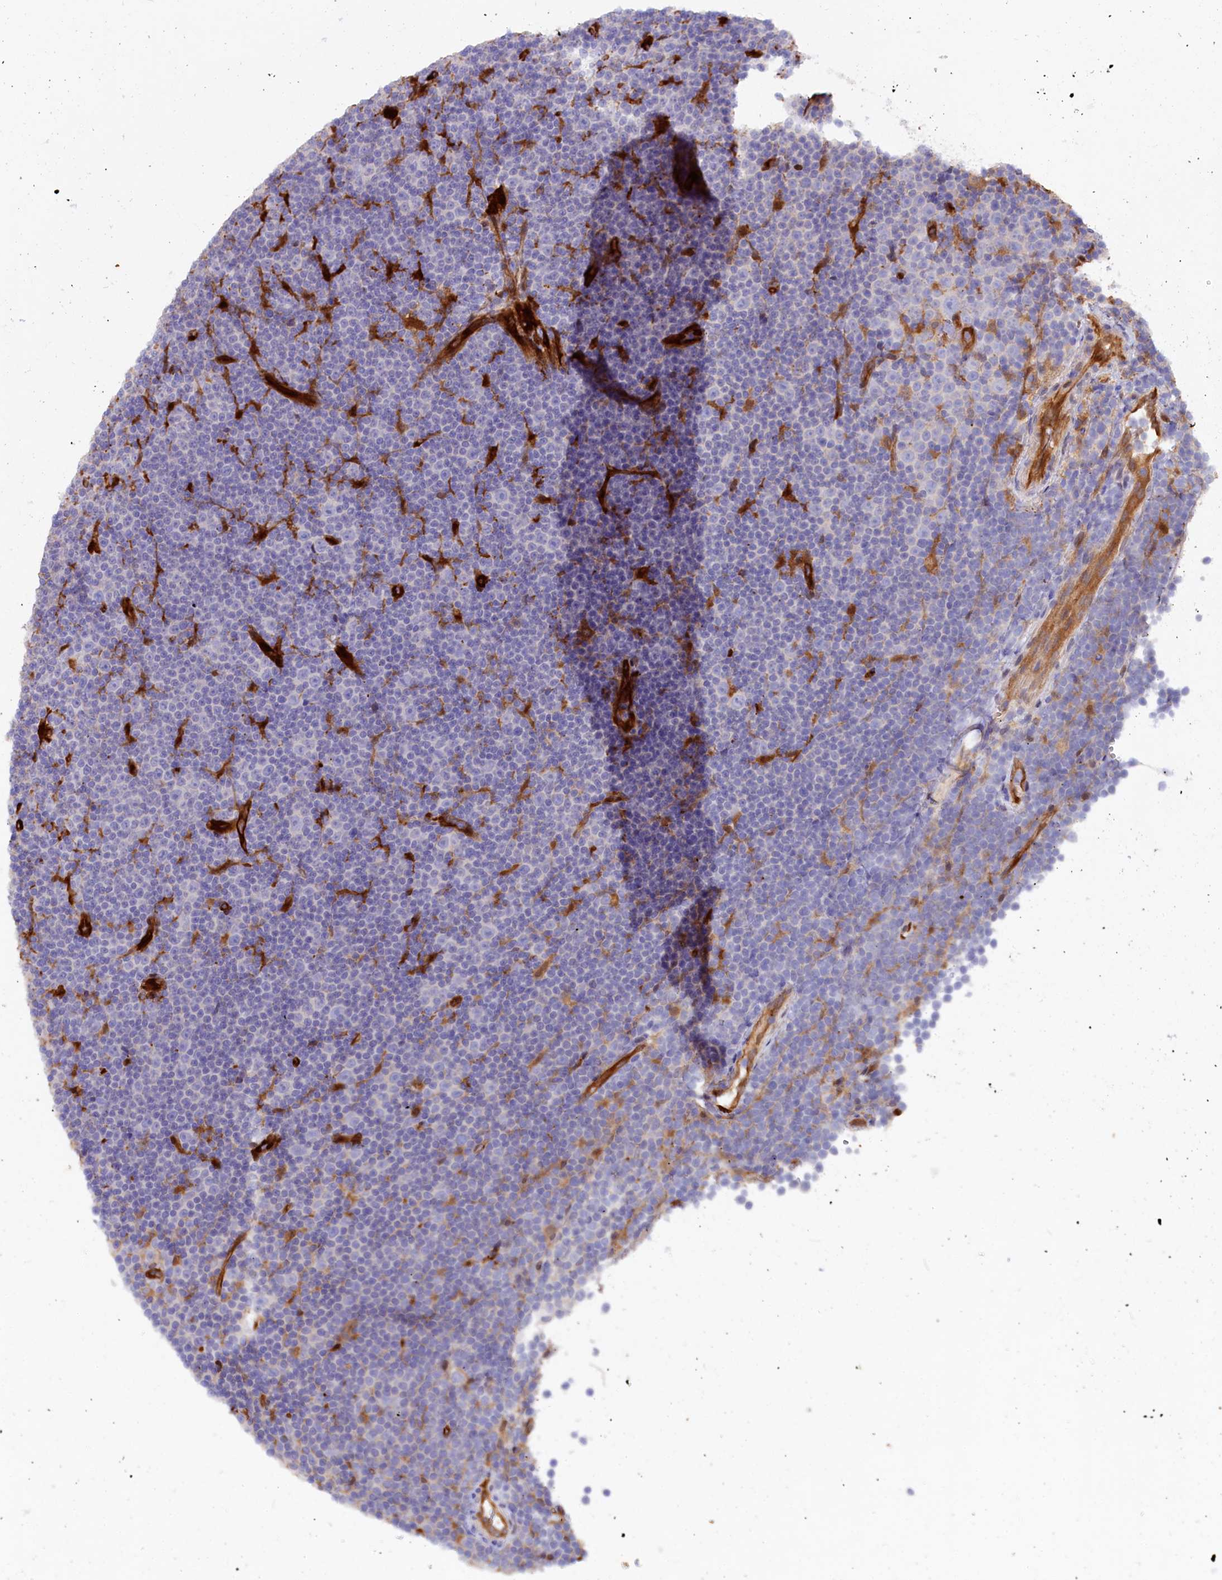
{"staining": {"intensity": "negative", "quantity": "none", "location": "none"}, "tissue": "lymphoma", "cell_type": "Tumor cells", "image_type": "cancer", "snomed": [{"axis": "morphology", "description": "Malignant lymphoma, non-Hodgkin's type, Low grade"}, {"axis": "topography", "description": "Lymph node"}], "caption": "High power microscopy micrograph of an IHC image of lymphoma, revealing no significant staining in tumor cells.", "gene": "IL17RD", "patient": {"sex": "female", "age": 67}}